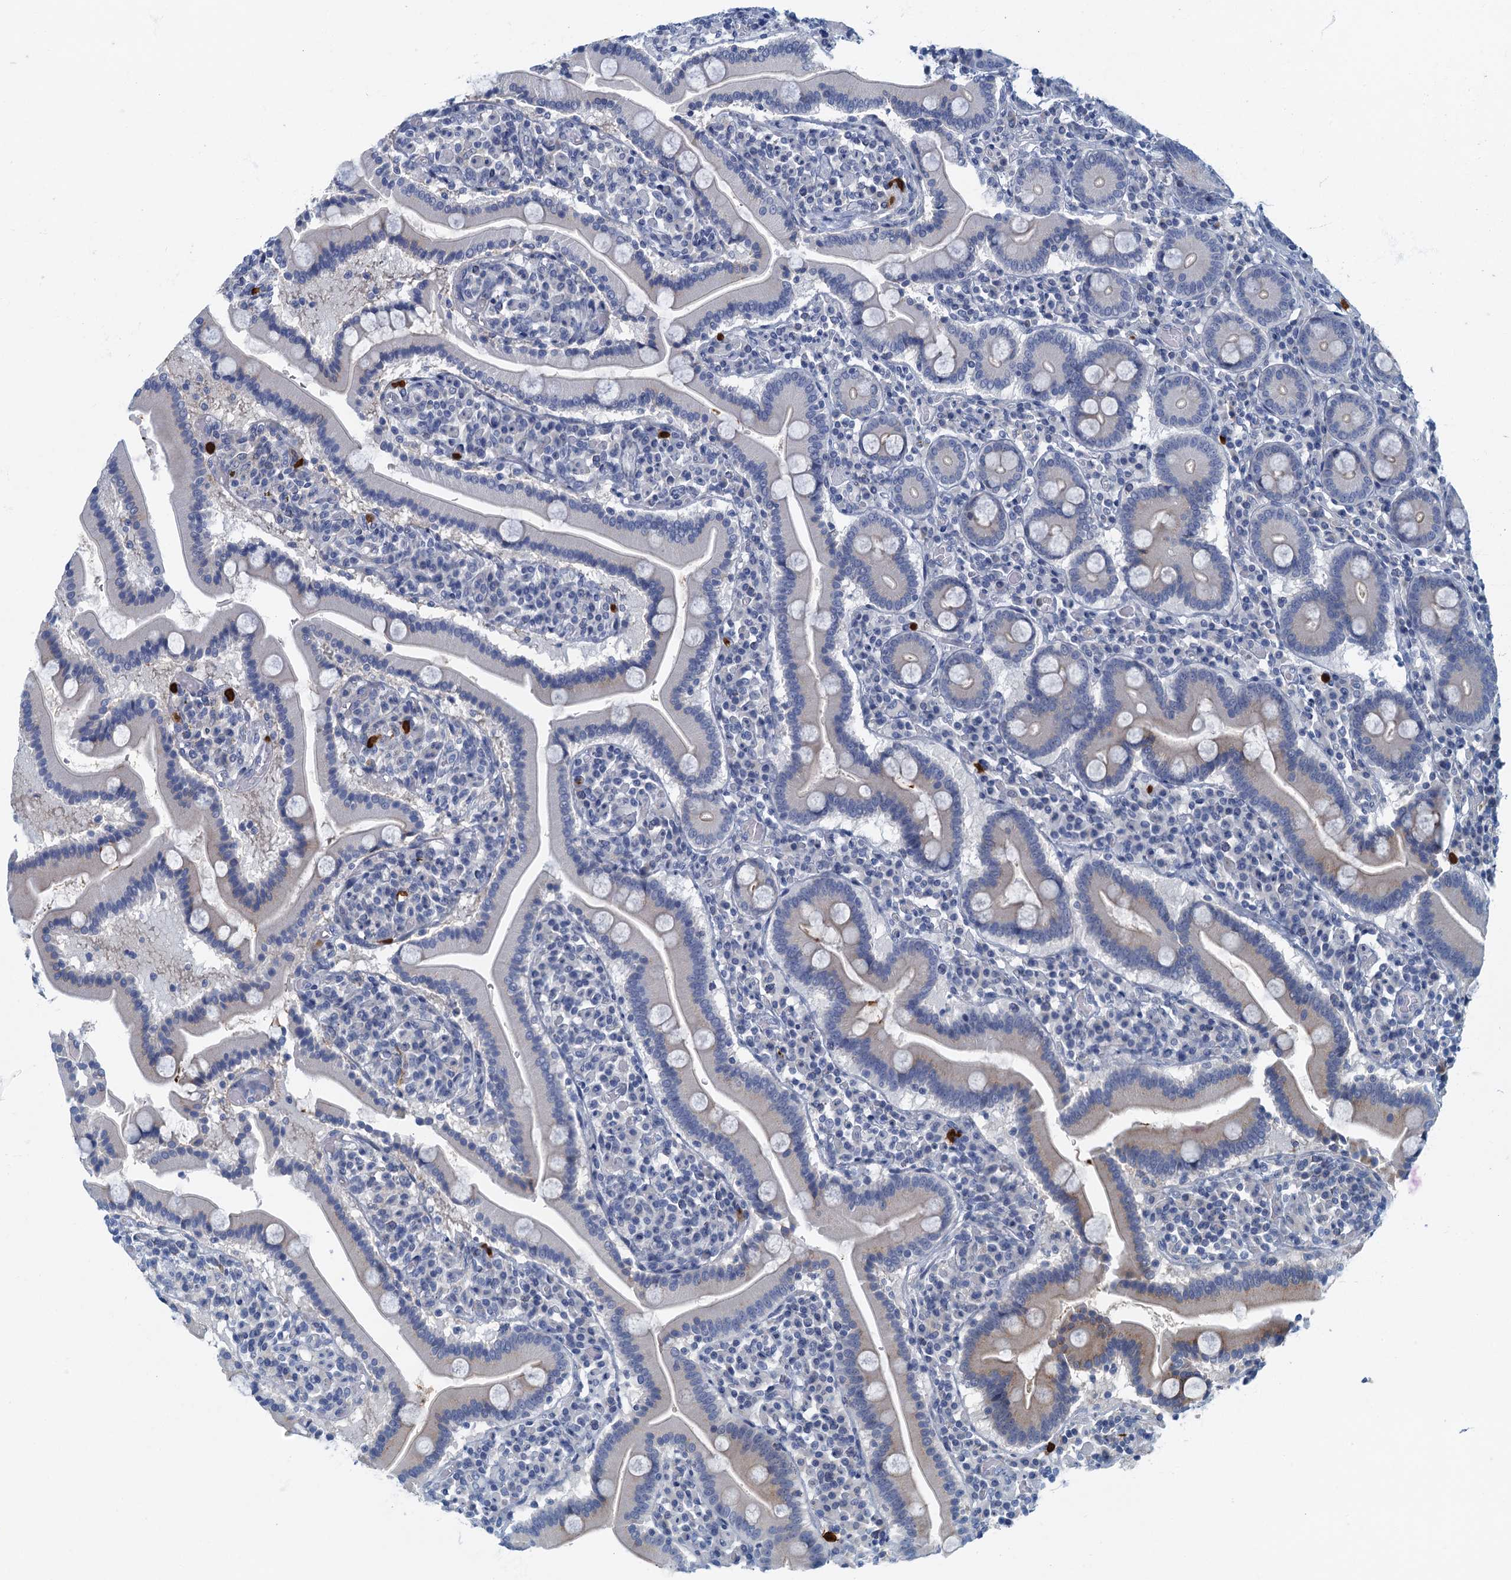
{"staining": {"intensity": "negative", "quantity": "none", "location": "none"}, "tissue": "duodenum", "cell_type": "Glandular cells", "image_type": "normal", "snomed": [{"axis": "morphology", "description": "Normal tissue, NOS"}, {"axis": "topography", "description": "Duodenum"}], "caption": "Immunohistochemistry of benign human duodenum shows no staining in glandular cells.", "gene": "ANKDD1A", "patient": {"sex": "male", "age": 55}}